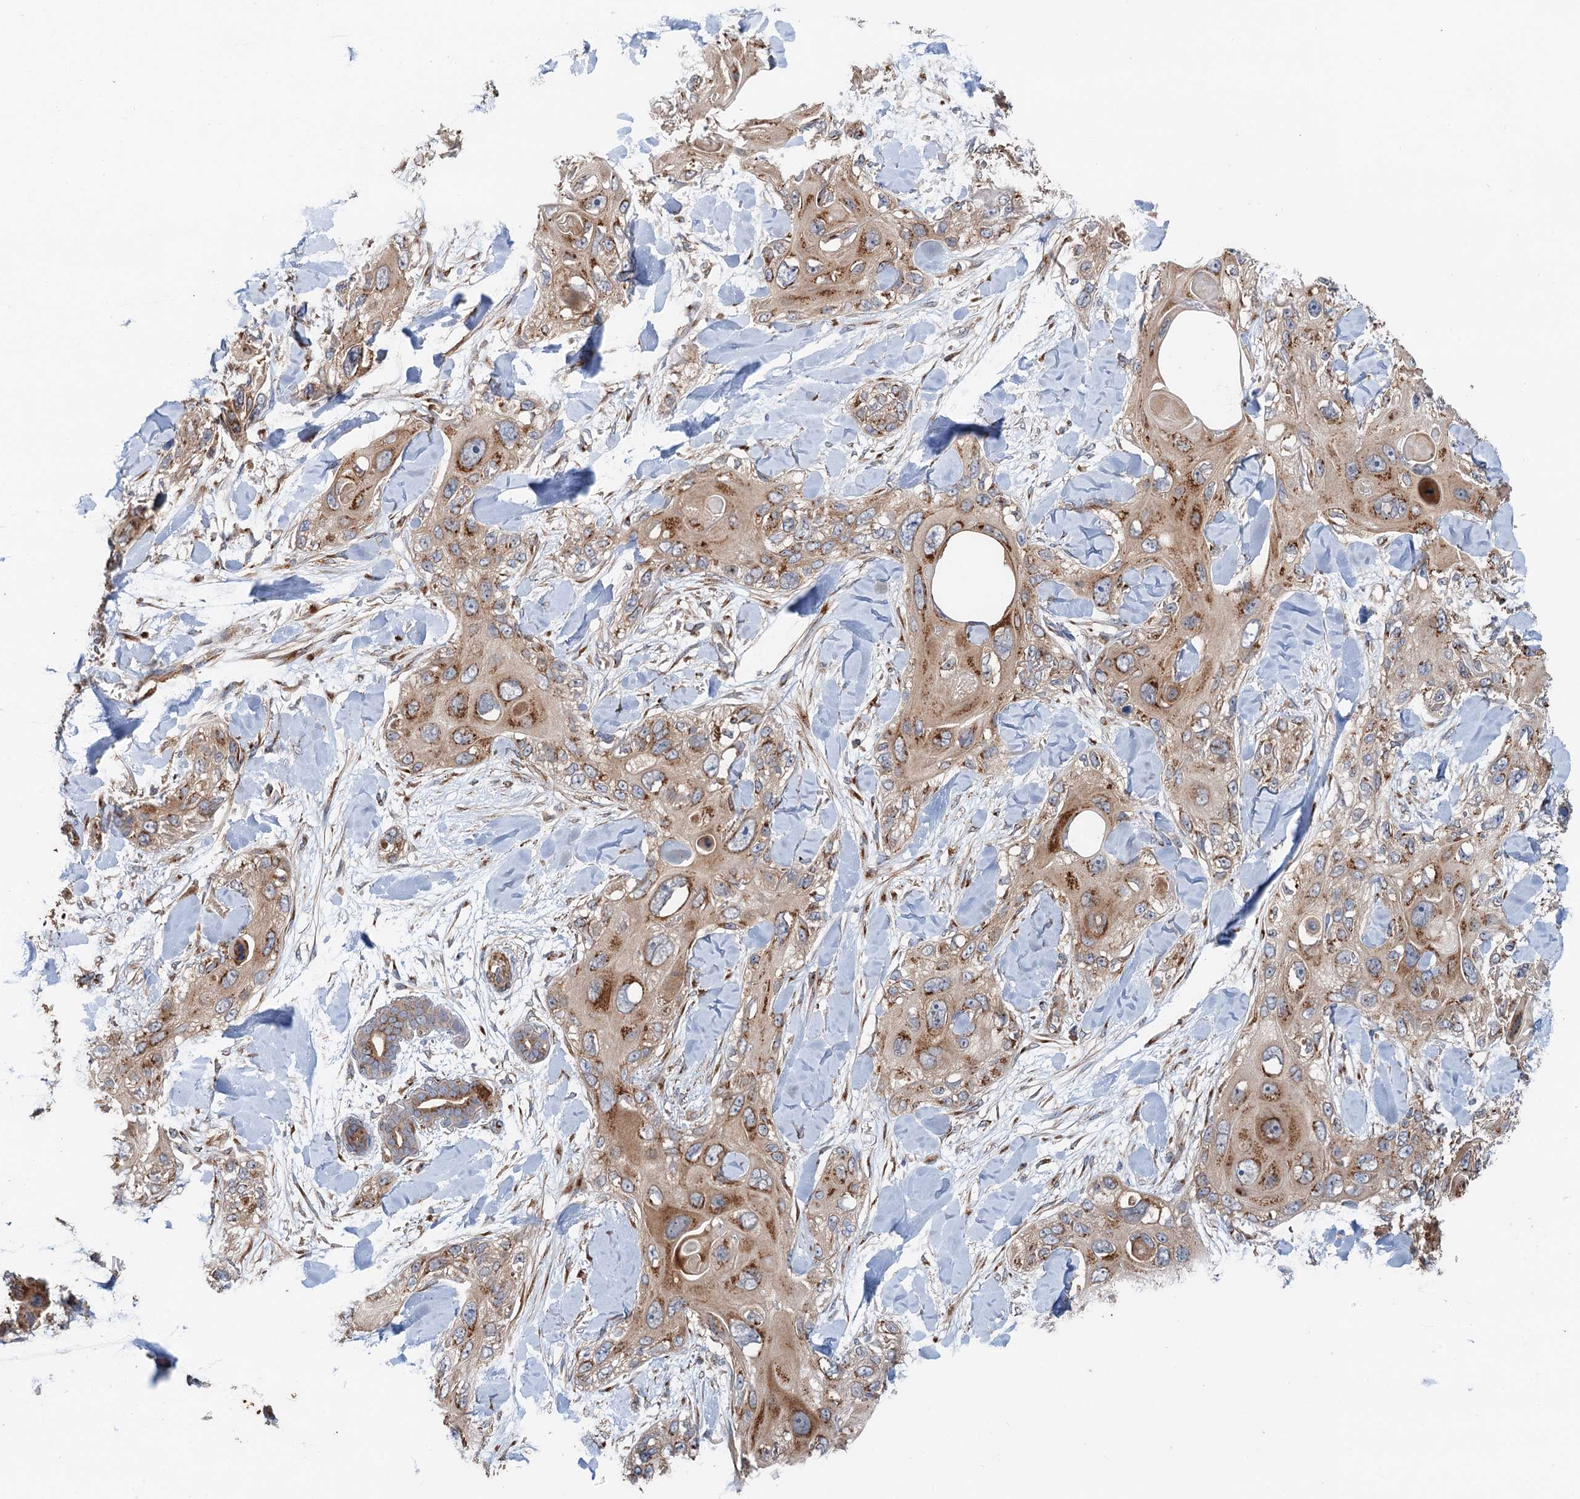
{"staining": {"intensity": "moderate", "quantity": ">75%", "location": "cytoplasmic/membranous"}, "tissue": "skin cancer", "cell_type": "Tumor cells", "image_type": "cancer", "snomed": [{"axis": "morphology", "description": "Normal tissue, NOS"}, {"axis": "morphology", "description": "Squamous cell carcinoma, NOS"}, {"axis": "topography", "description": "Skin"}], "caption": "Tumor cells show medium levels of moderate cytoplasmic/membranous staining in approximately >75% of cells in skin cancer. Immunohistochemistry stains the protein of interest in brown and the nuclei are stained blue.", "gene": "ANKRD26", "patient": {"sex": "male", "age": 72}}